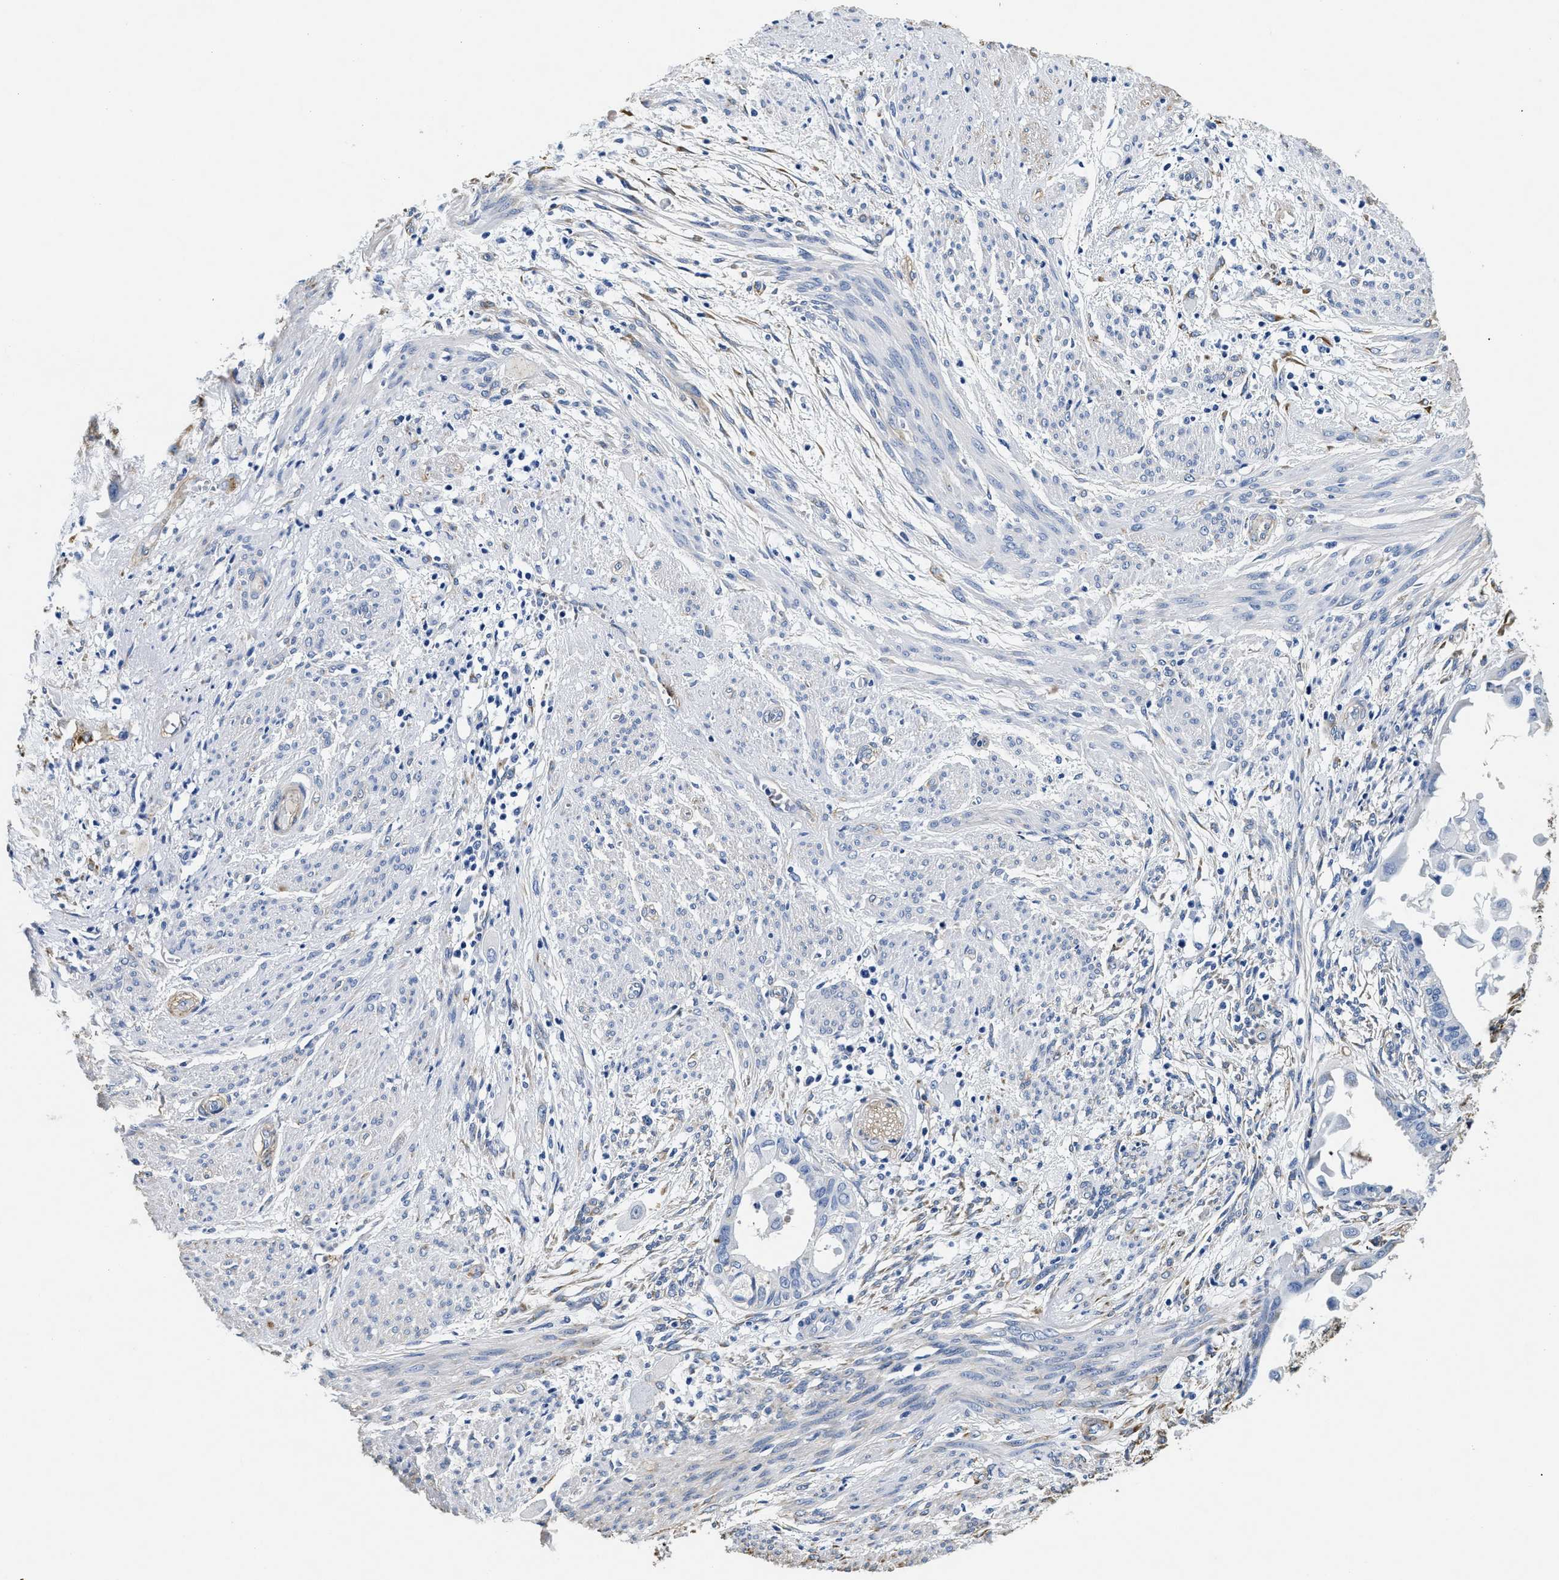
{"staining": {"intensity": "negative", "quantity": "none", "location": "none"}, "tissue": "cervical cancer", "cell_type": "Tumor cells", "image_type": "cancer", "snomed": [{"axis": "morphology", "description": "Normal tissue, NOS"}, {"axis": "morphology", "description": "Adenocarcinoma, NOS"}, {"axis": "topography", "description": "Cervix"}, {"axis": "topography", "description": "Endometrium"}], "caption": "Histopathology image shows no significant protein staining in tumor cells of adenocarcinoma (cervical).", "gene": "LAMA3", "patient": {"sex": "female", "age": 86}}